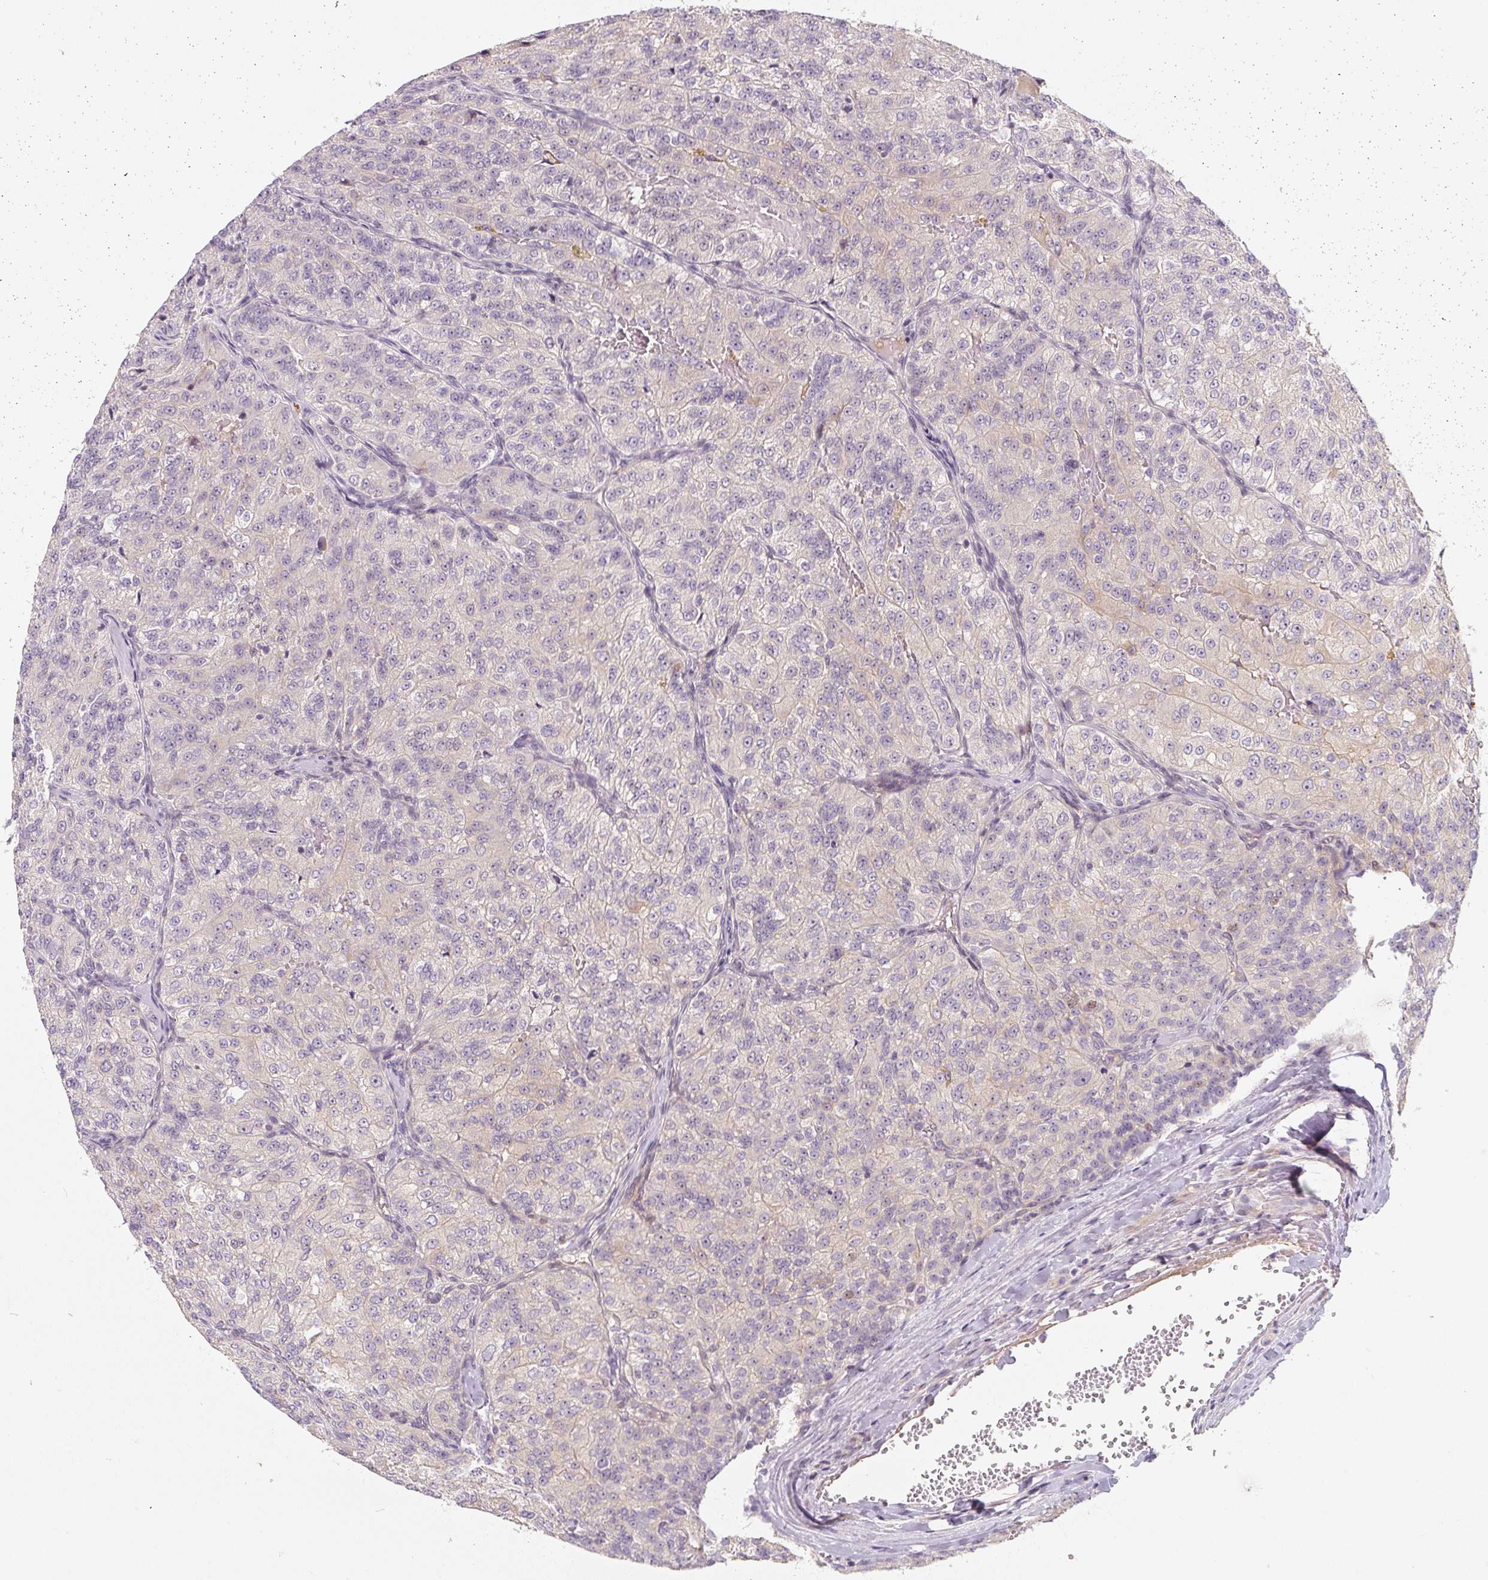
{"staining": {"intensity": "negative", "quantity": "none", "location": "none"}, "tissue": "renal cancer", "cell_type": "Tumor cells", "image_type": "cancer", "snomed": [{"axis": "morphology", "description": "Adenocarcinoma, NOS"}, {"axis": "topography", "description": "Kidney"}], "caption": "IHC of human adenocarcinoma (renal) exhibits no positivity in tumor cells.", "gene": "PWWP3B", "patient": {"sex": "female", "age": 63}}